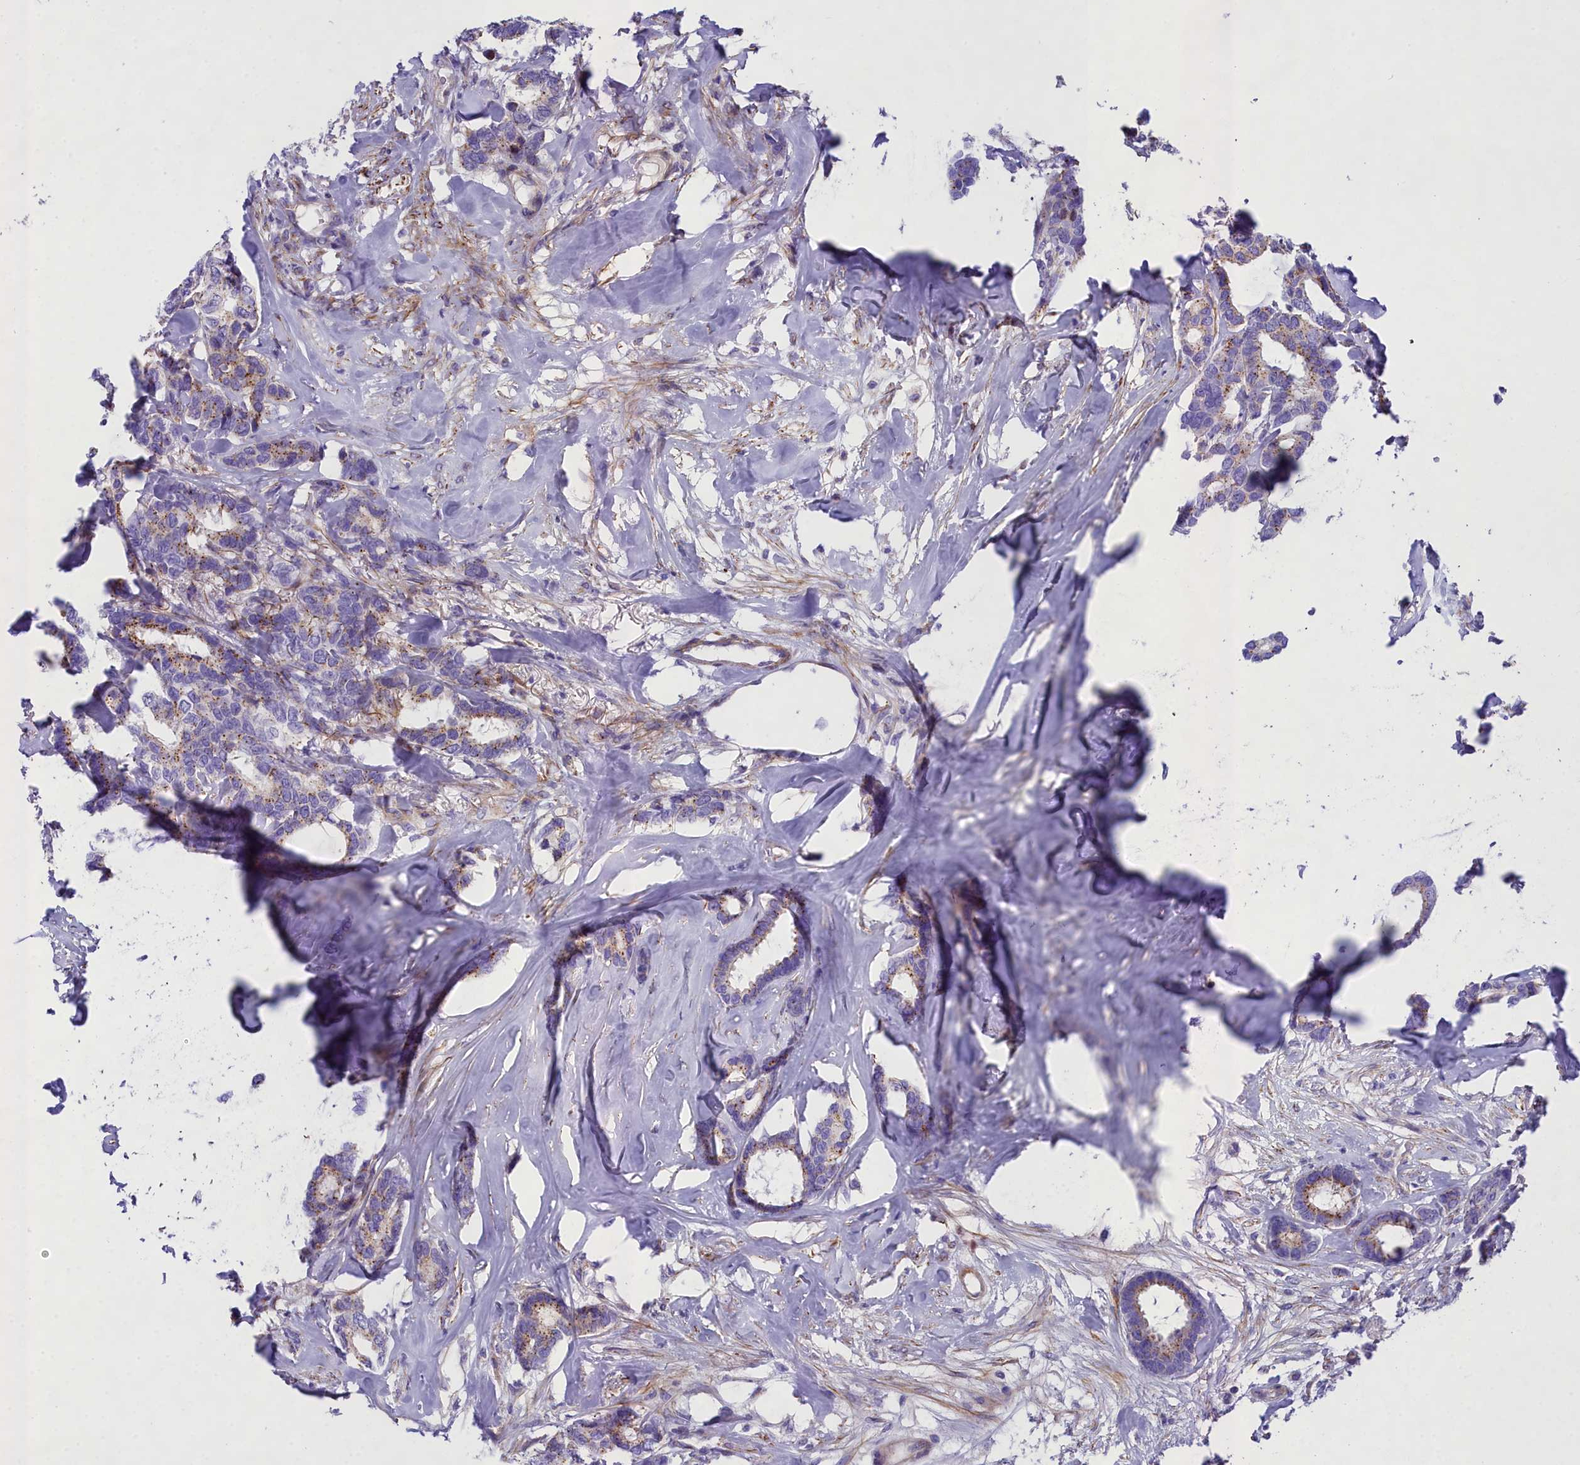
{"staining": {"intensity": "weak", "quantity": ">75%", "location": "cytoplasmic/membranous"}, "tissue": "breast cancer", "cell_type": "Tumor cells", "image_type": "cancer", "snomed": [{"axis": "morphology", "description": "Duct carcinoma"}, {"axis": "topography", "description": "Breast"}], "caption": "Infiltrating ductal carcinoma (breast) stained with a brown dye shows weak cytoplasmic/membranous positive positivity in about >75% of tumor cells.", "gene": "GFRA1", "patient": {"sex": "female", "age": 87}}